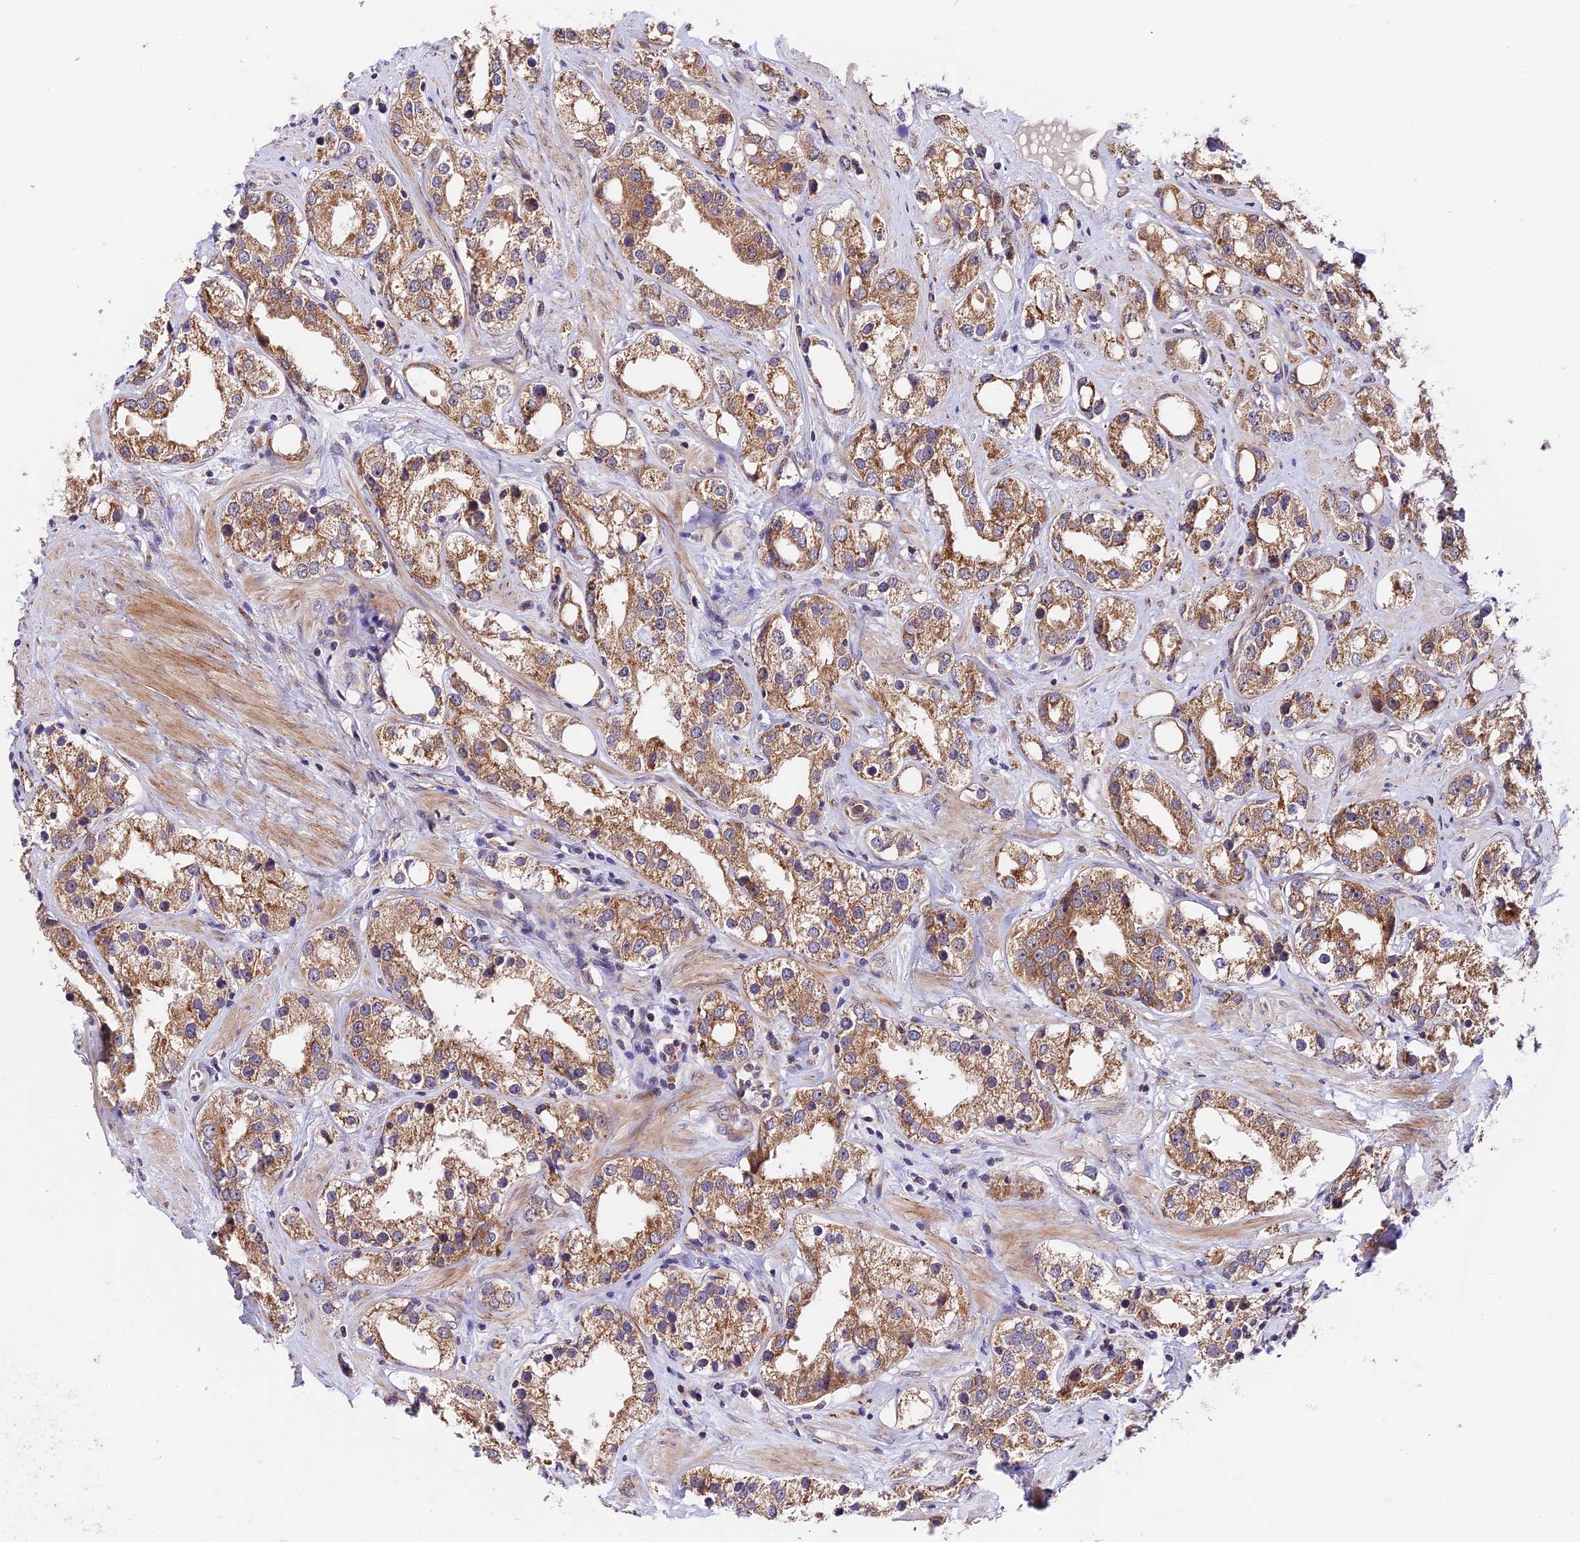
{"staining": {"intensity": "moderate", "quantity": ">75%", "location": "cytoplasmic/membranous"}, "tissue": "prostate cancer", "cell_type": "Tumor cells", "image_type": "cancer", "snomed": [{"axis": "morphology", "description": "Adenocarcinoma, NOS"}, {"axis": "topography", "description": "Prostate"}], "caption": "Prostate adenocarcinoma tissue exhibits moderate cytoplasmic/membranous staining in about >75% of tumor cells", "gene": "TRMT1", "patient": {"sex": "male", "age": 79}}